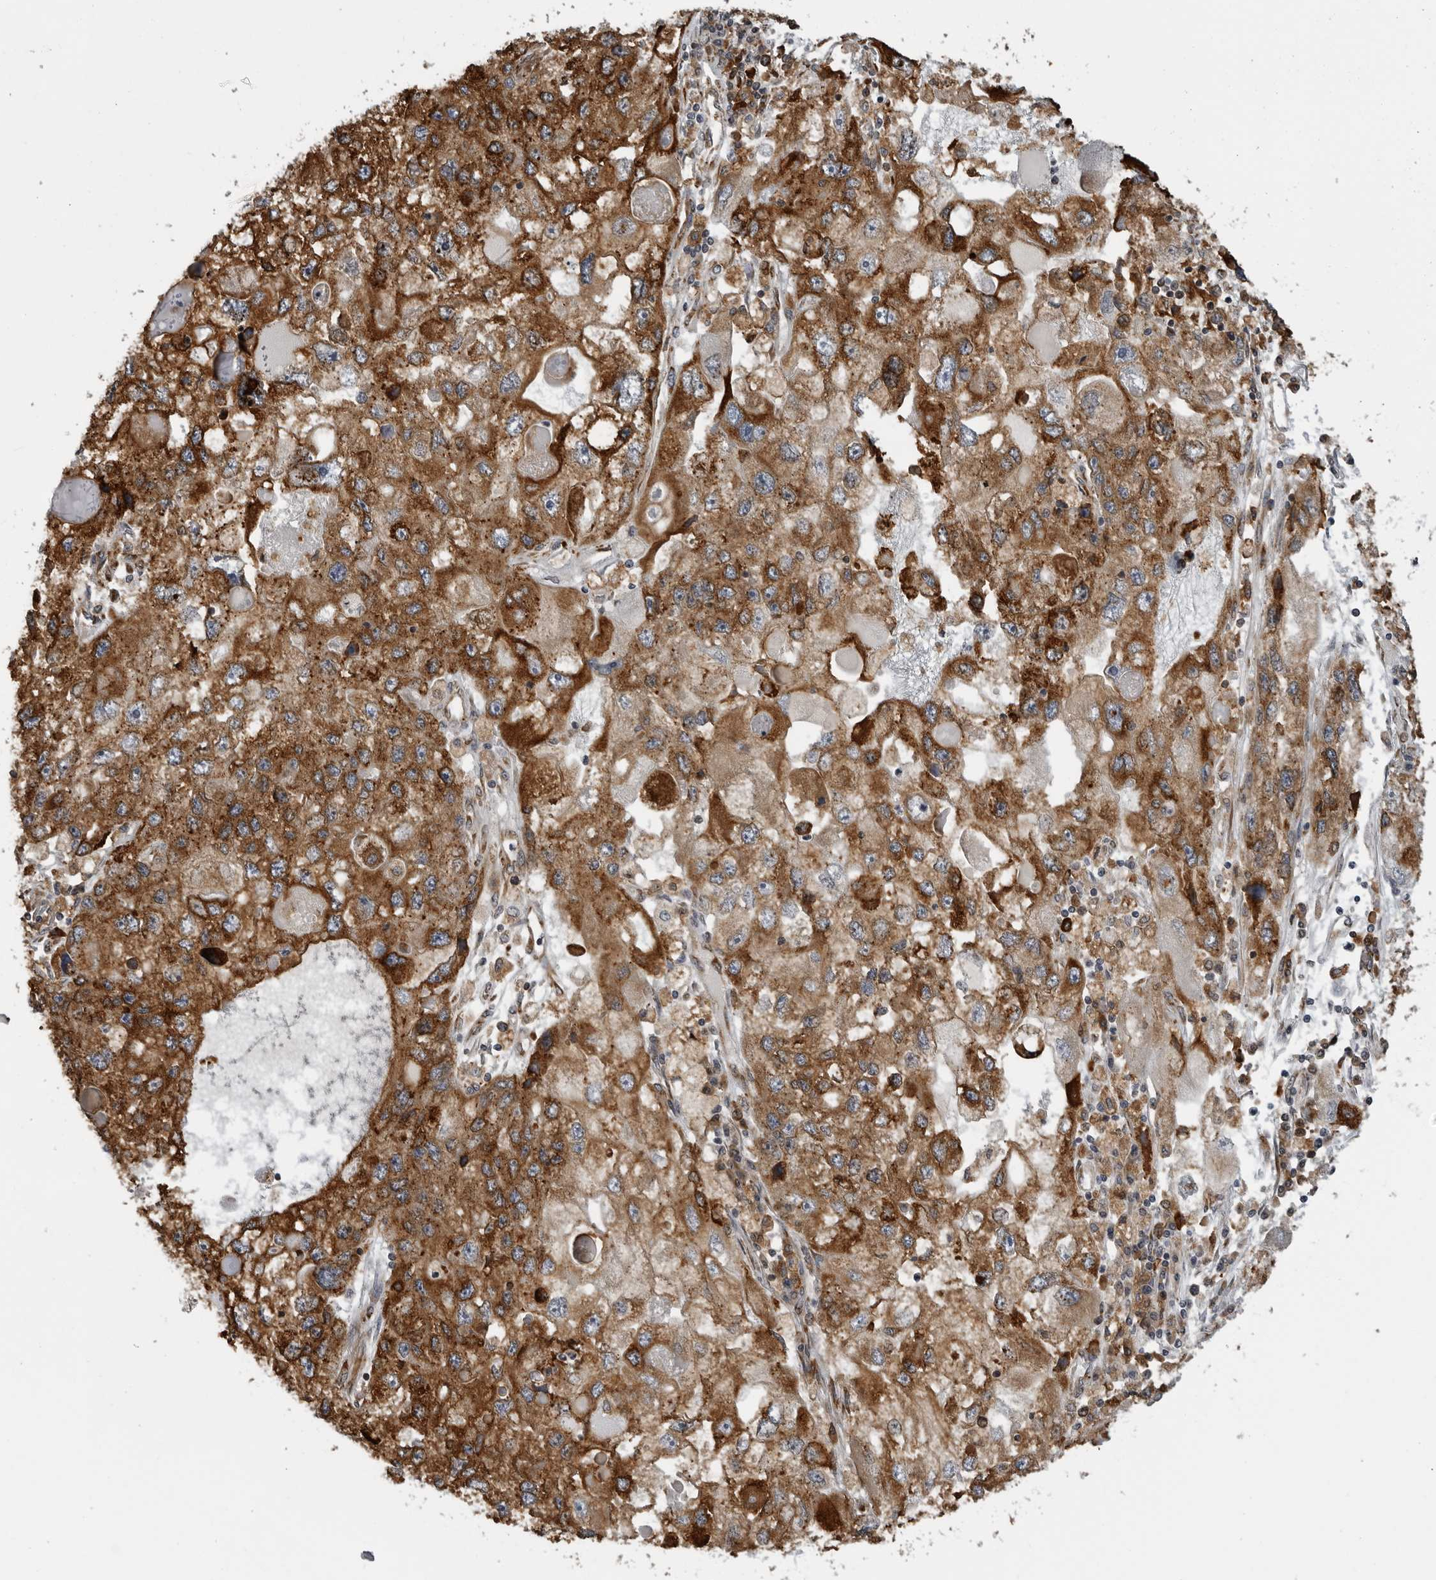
{"staining": {"intensity": "strong", "quantity": ">75%", "location": "cytoplasmic/membranous"}, "tissue": "endometrial cancer", "cell_type": "Tumor cells", "image_type": "cancer", "snomed": [{"axis": "morphology", "description": "Adenocarcinoma, NOS"}, {"axis": "topography", "description": "Endometrium"}], "caption": "Endometrial cancer (adenocarcinoma) tissue displays strong cytoplasmic/membranous expression in about >75% of tumor cells, visualized by immunohistochemistry.", "gene": "ALPK2", "patient": {"sex": "female", "age": 49}}